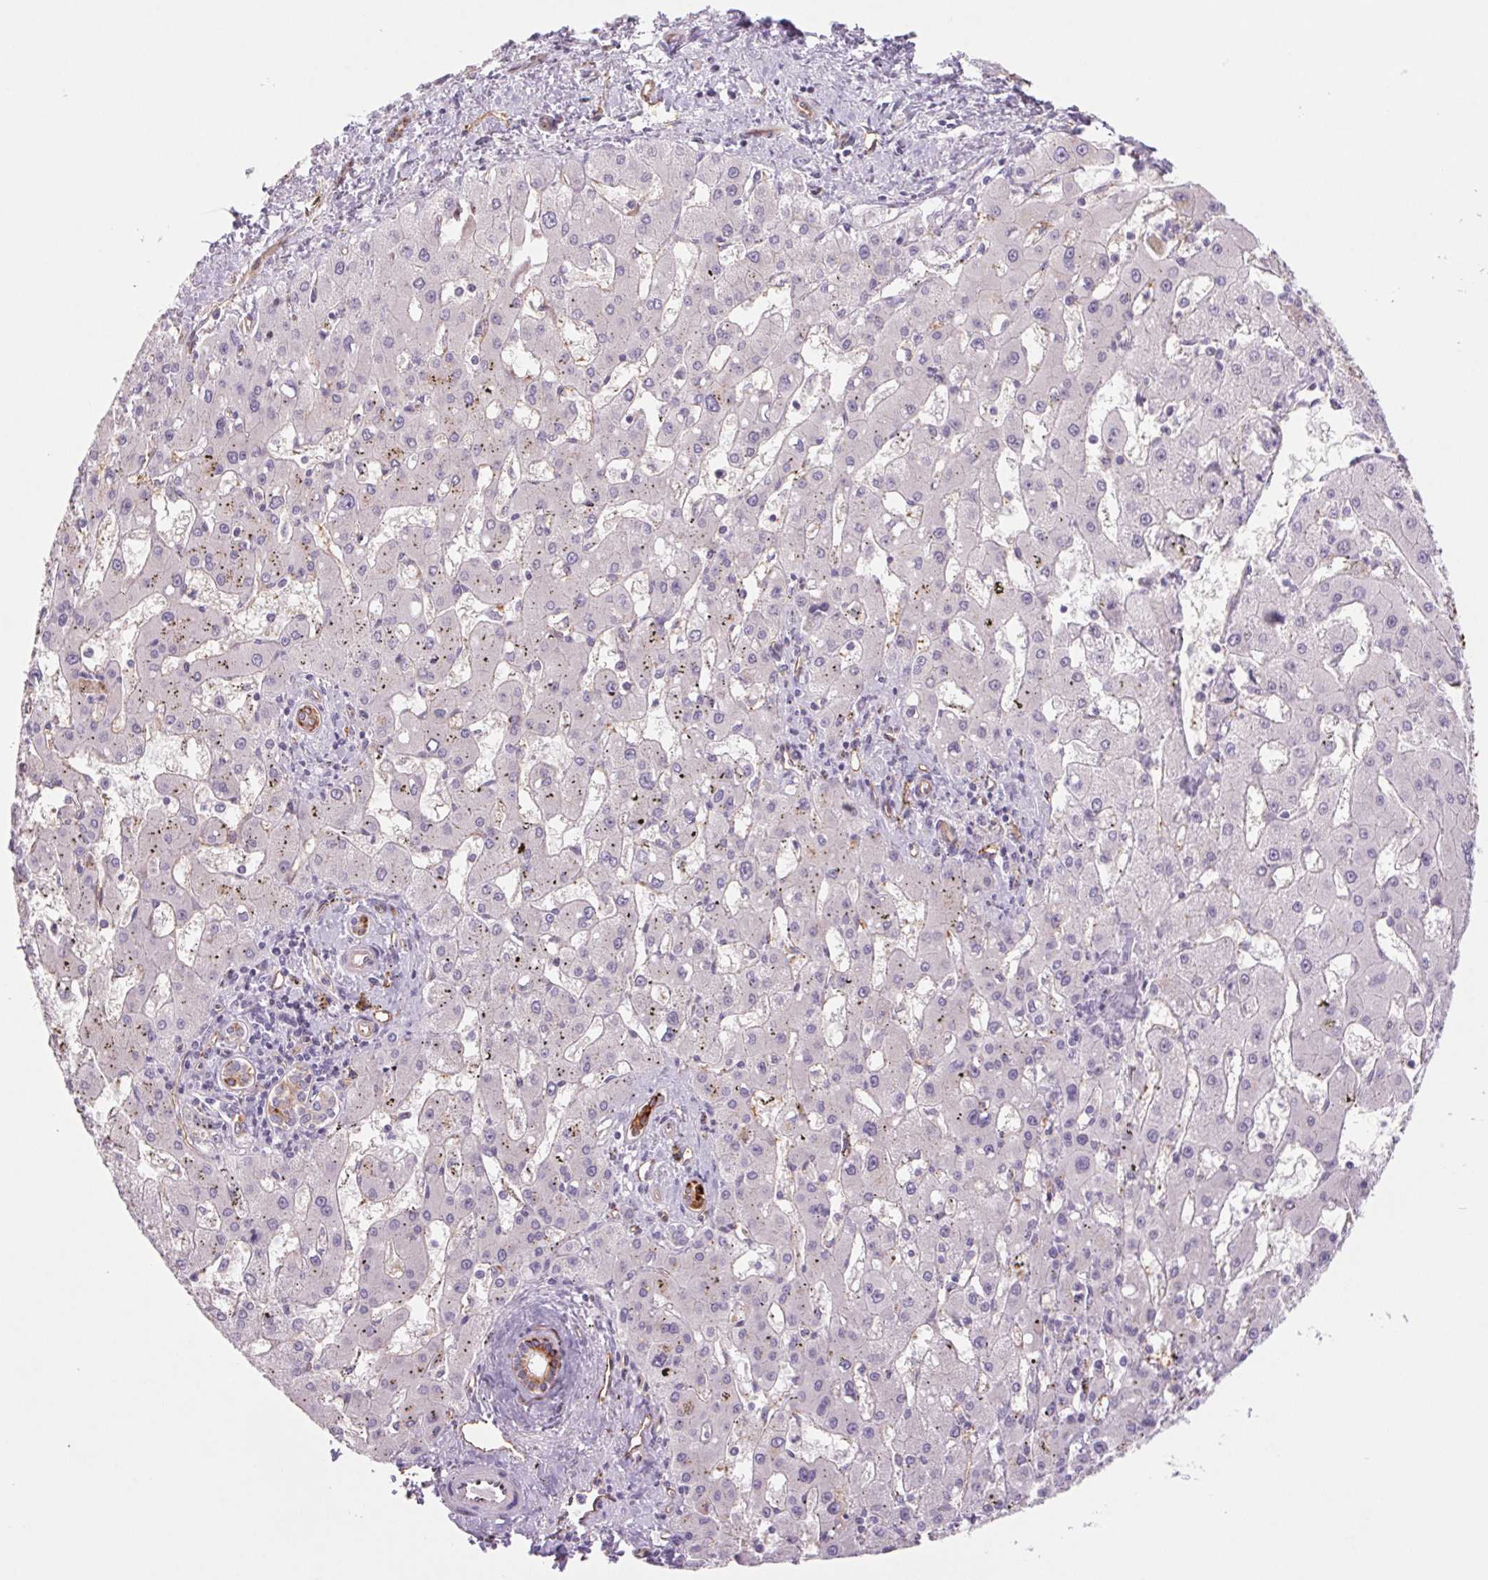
{"staining": {"intensity": "negative", "quantity": "none", "location": "none"}, "tissue": "liver cancer", "cell_type": "Tumor cells", "image_type": "cancer", "snomed": [{"axis": "morphology", "description": "Carcinoma, Hepatocellular, NOS"}, {"axis": "topography", "description": "Liver"}], "caption": "An image of liver hepatocellular carcinoma stained for a protein shows no brown staining in tumor cells. The staining was performed using DAB (3,3'-diaminobenzidine) to visualize the protein expression in brown, while the nuclei were stained in blue with hematoxylin (Magnification: 20x).", "gene": "MS4A13", "patient": {"sex": "male", "age": 67}}